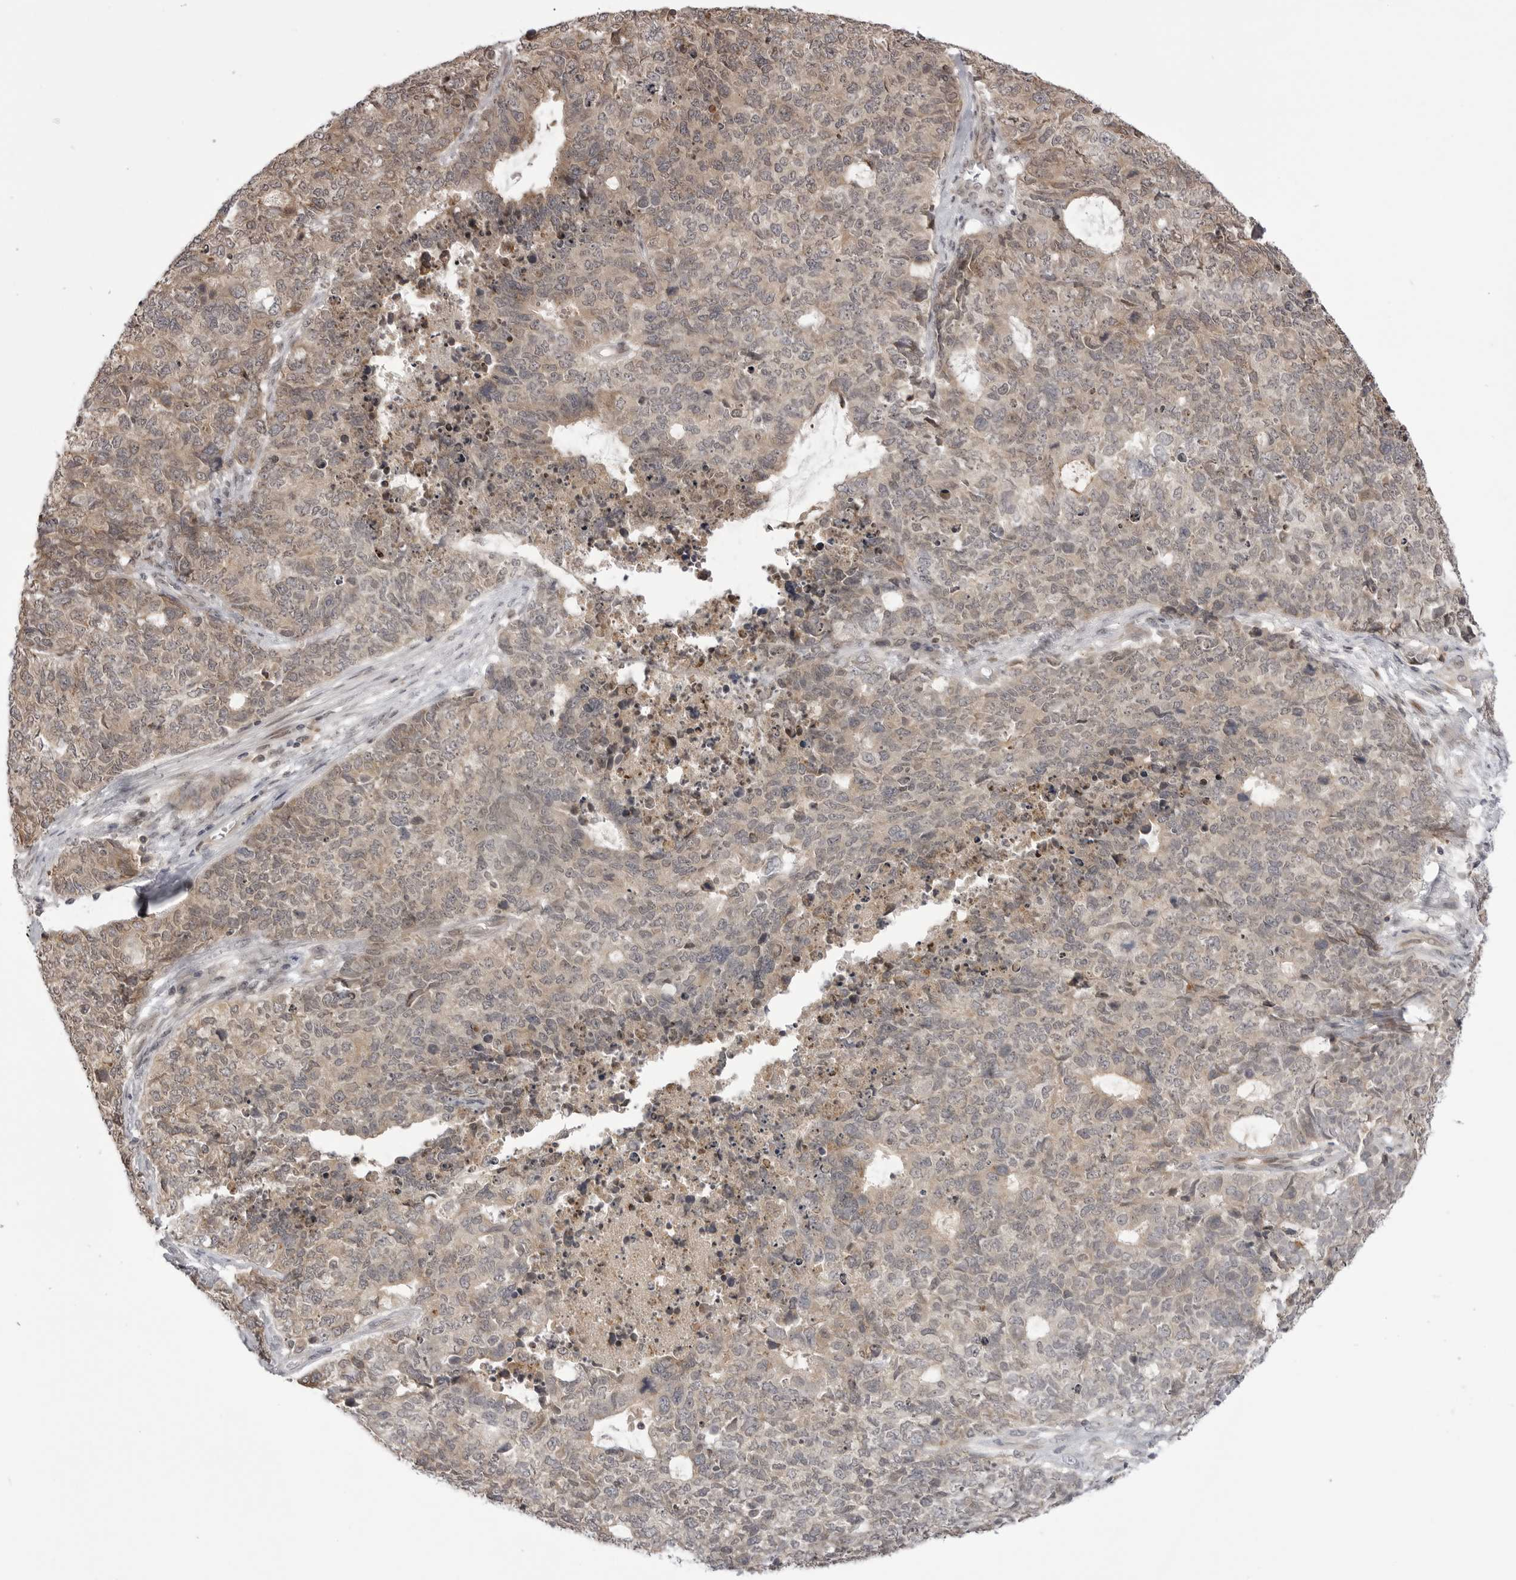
{"staining": {"intensity": "weak", "quantity": "<25%", "location": "cytoplasmic/membranous"}, "tissue": "cervical cancer", "cell_type": "Tumor cells", "image_type": "cancer", "snomed": [{"axis": "morphology", "description": "Squamous cell carcinoma, NOS"}, {"axis": "topography", "description": "Cervix"}], "caption": "Immunohistochemistry (IHC) micrograph of neoplastic tissue: human cervical squamous cell carcinoma stained with DAB exhibits no significant protein positivity in tumor cells.", "gene": "PTK2B", "patient": {"sex": "female", "age": 63}}